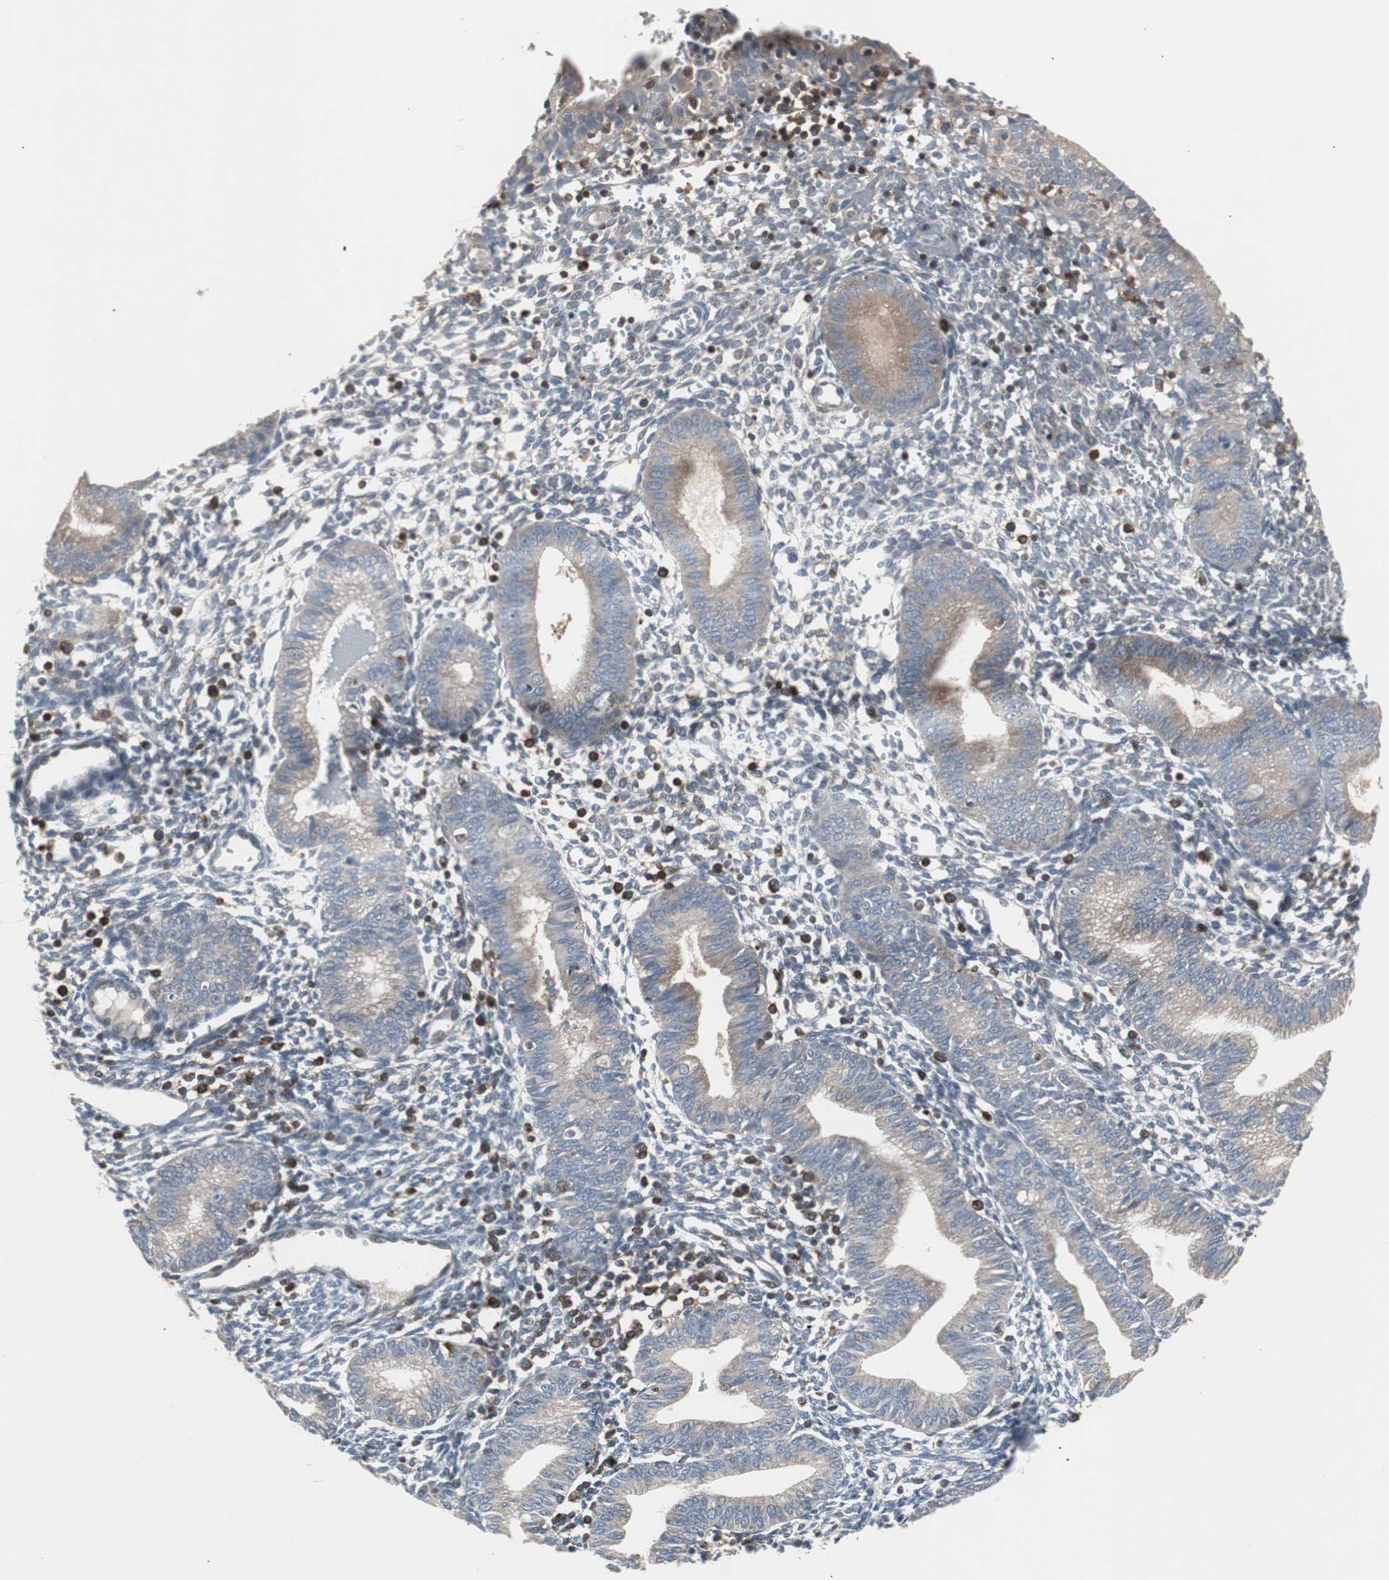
{"staining": {"intensity": "moderate", "quantity": "<25%", "location": "nuclear"}, "tissue": "endometrium", "cell_type": "Cells in endometrial stroma", "image_type": "normal", "snomed": [{"axis": "morphology", "description": "Normal tissue, NOS"}, {"axis": "topography", "description": "Endometrium"}], "caption": "Immunohistochemical staining of unremarkable endometrium demonstrates <25% levels of moderate nuclear protein staining in approximately <25% of cells in endometrial stroma.", "gene": "GRK2", "patient": {"sex": "female", "age": 61}}